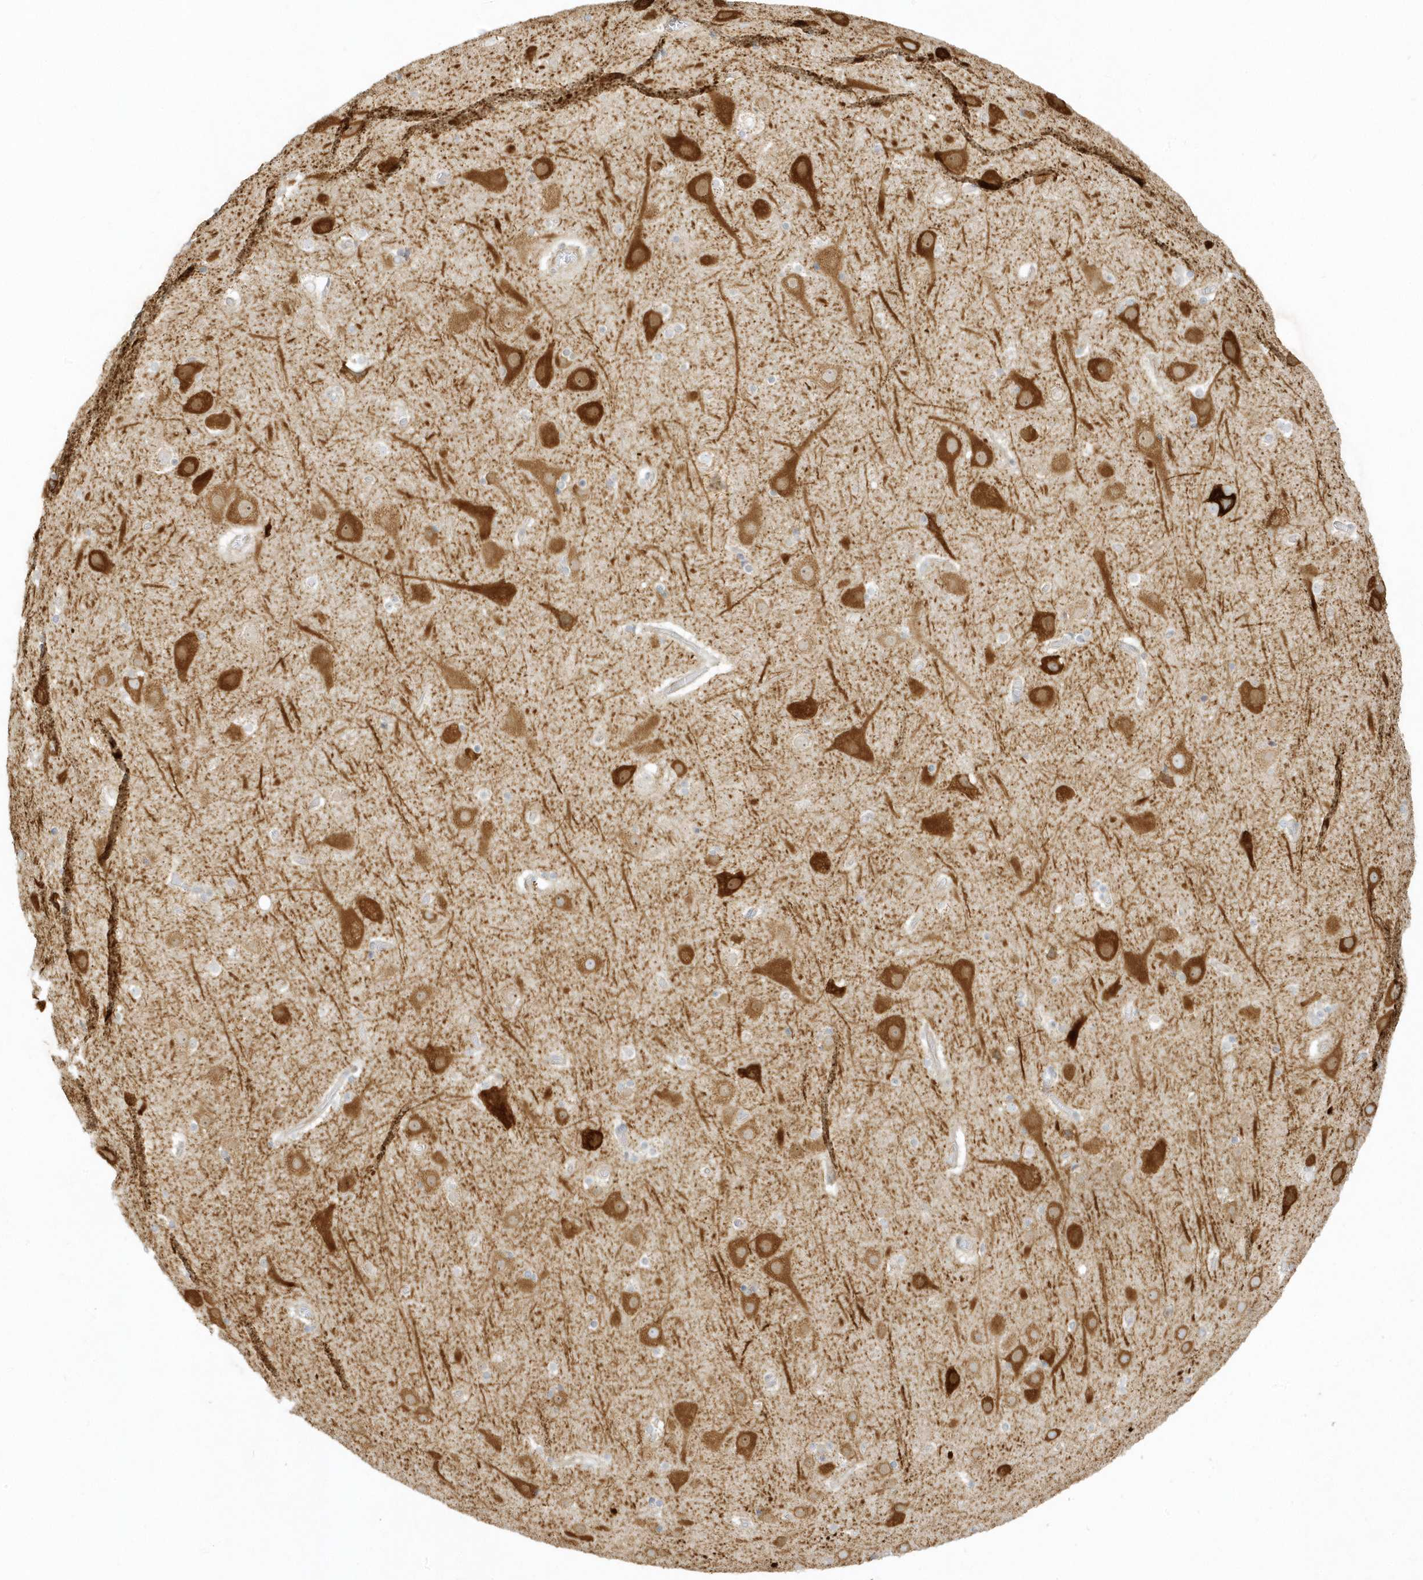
{"staining": {"intensity": "negative", "quantity": "none", "location": "none"}, "tissue": "cerebral cortex", "cell_type": "Endothelial cells", "image_type": "normal", "snomed": [{"axis": "morphology", "description": "Normal tissue, NOS"}, {"axis": "topography", "description": "Cerebral cortex"}], "caption": "A micrograph of cerebral cortex stained for a protein demonstrates no brown staining in endothelial cells.", "gene": "ZBTB8A", "patient": {"sex": "male", "age": 57}}